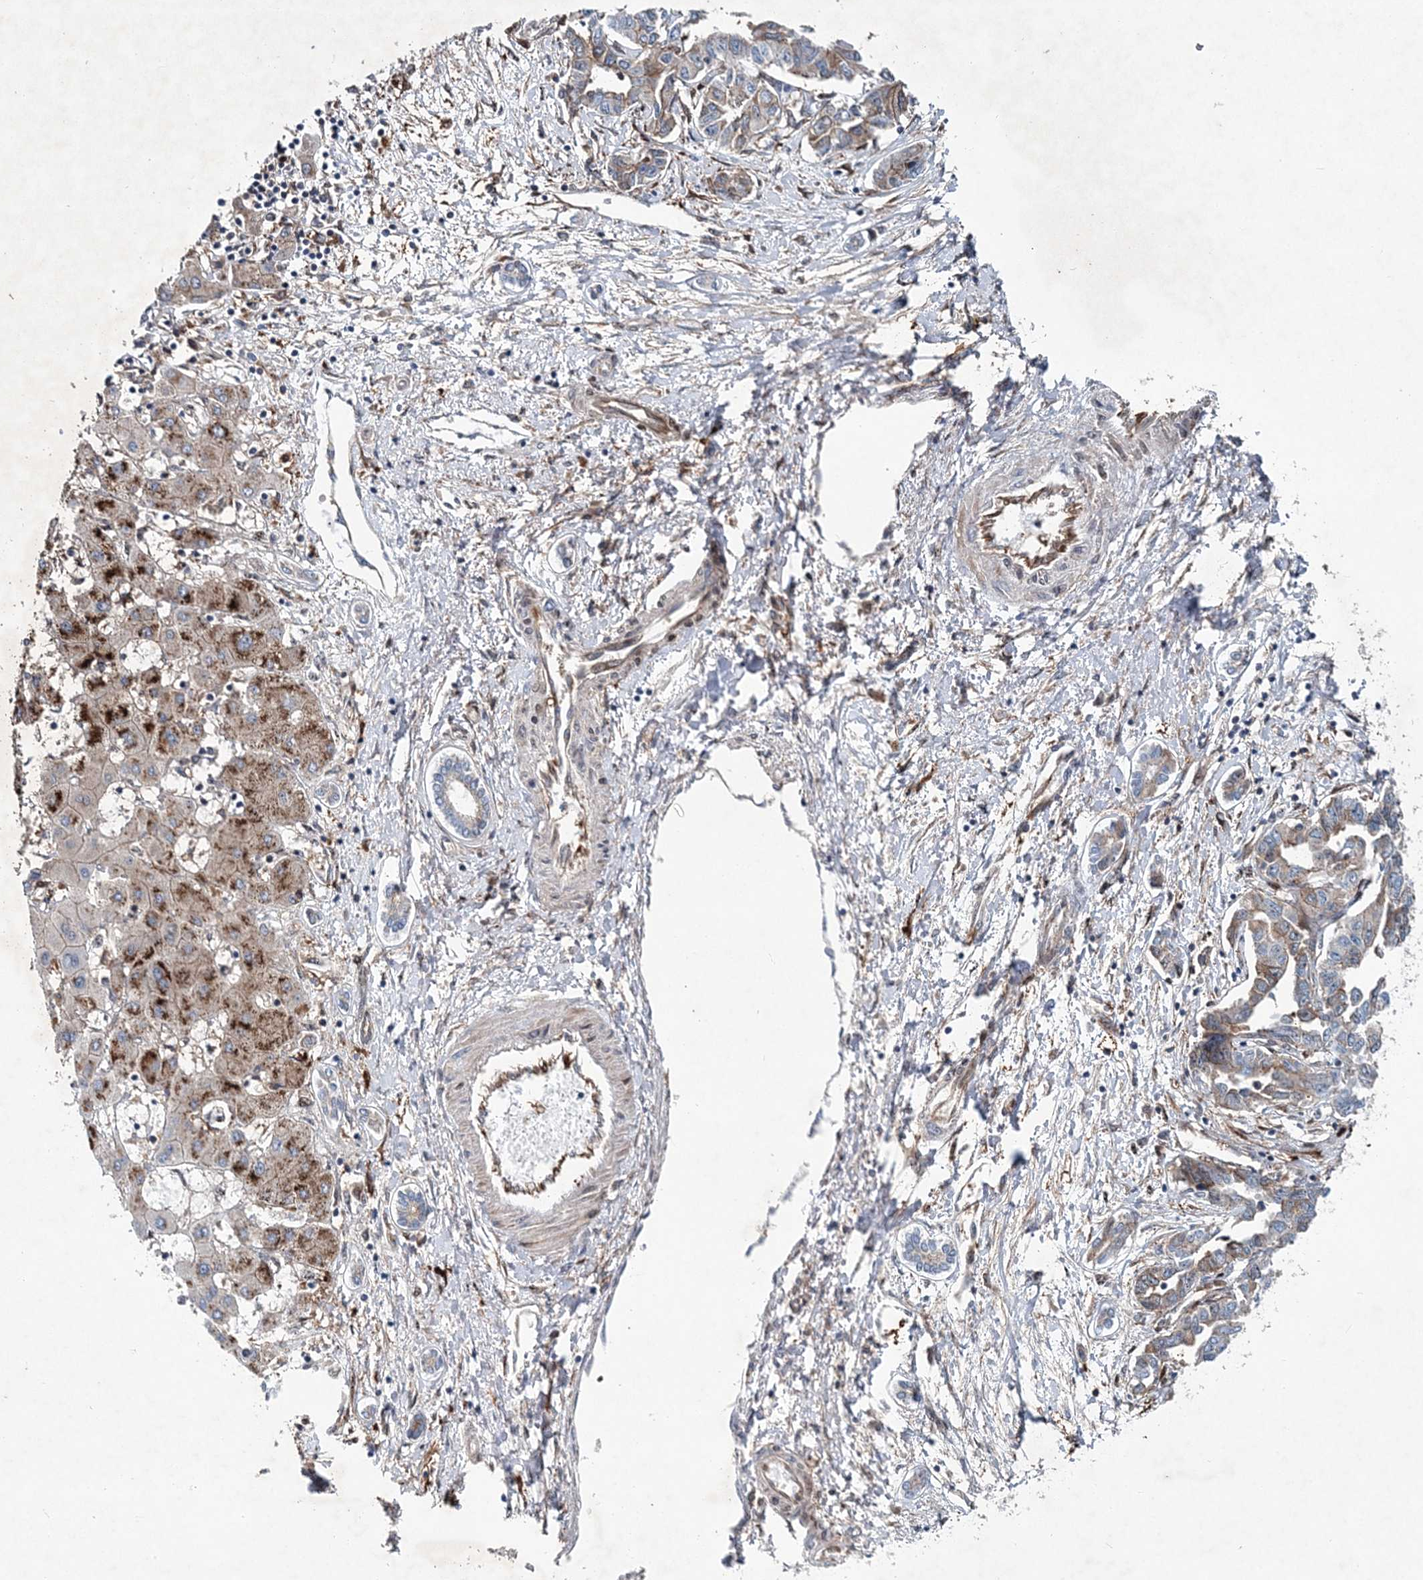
{"staining": {"intensity": "weak", "quantity": "25%-75%", "location": "cytoplasmic/membranous"}, "tissue": "liver cancer", "cell_type": "Tumor cells", "image_type": "cancer", "snomed": [{"axis": "morphology", "description": "Cholangiocarcinoma"}, {"axis": "topography", "description": "Liver"}], "caption": "Immunohistochemical staining of human liver cholangiocarcinoma exhibits low levels of weak cytoplasmic/membranous protein positivity in about 25%-75% of tumor cells. Using DAB (brown) and hematoxylin (blue) stains, captured at high magnification using brightfield microscopy.", "gene": "SPOPL", "patient": {"sex": "male", "age": 59}}